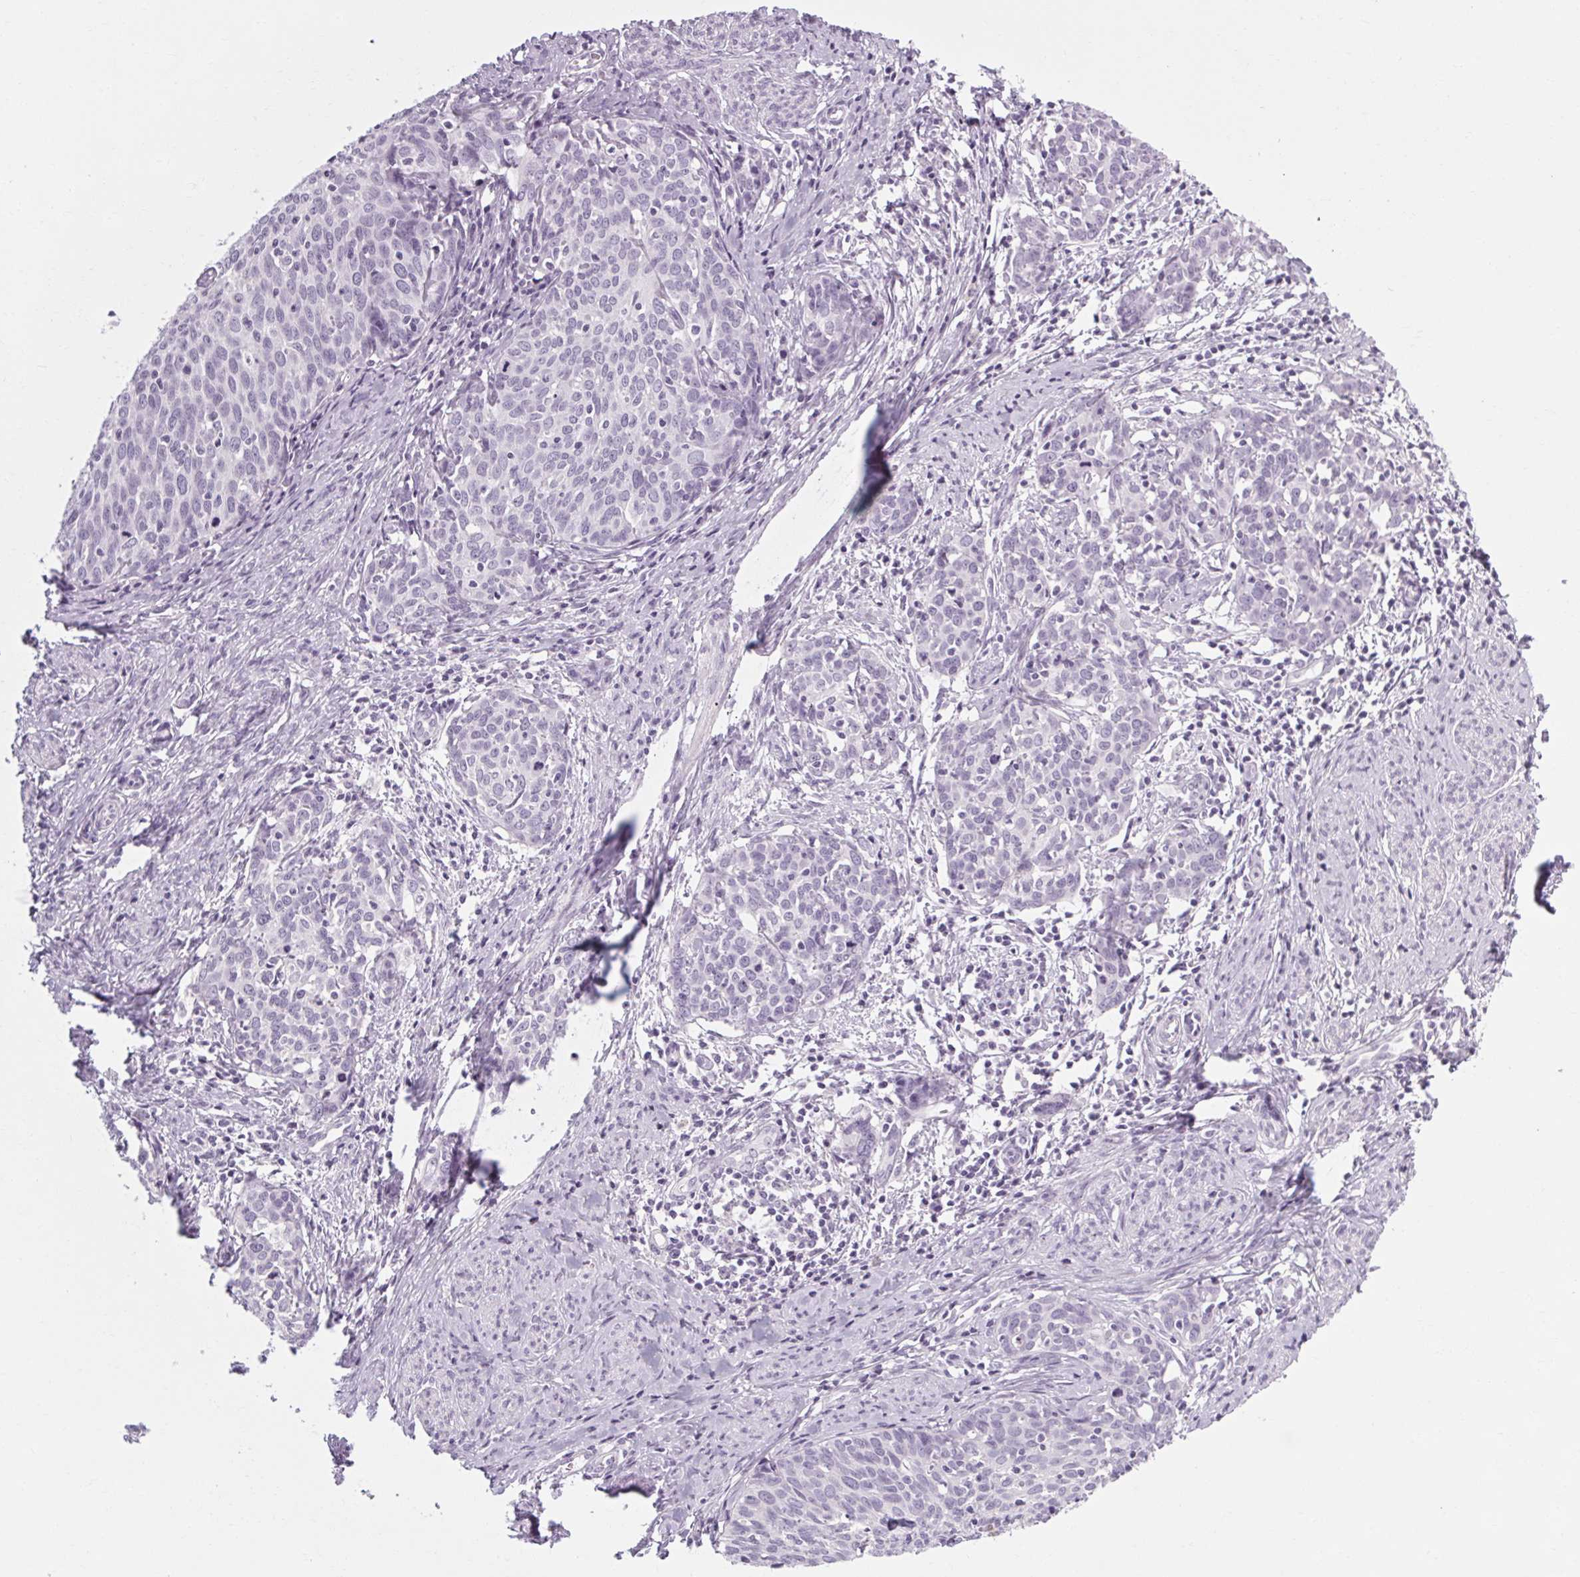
{"staining": {"intensity": "negative", "quantity": "none", "location": "none"}, "tissue": "cervical cancer", "cell_type": "Tumor cells", "image_type": "cancer", "snomed": [{"axis": "morphology", "description": "Squamous cell carcinoma, NOS"}, {"axis": "topography", "description": "Cervix"}], "caption": "Immunohistochemical staining of human cervical squamous cell carcinoma reveals no significant staining in tumor cells.", "gene": "POMC", "patient": {"sex": "female", "age": 62}}